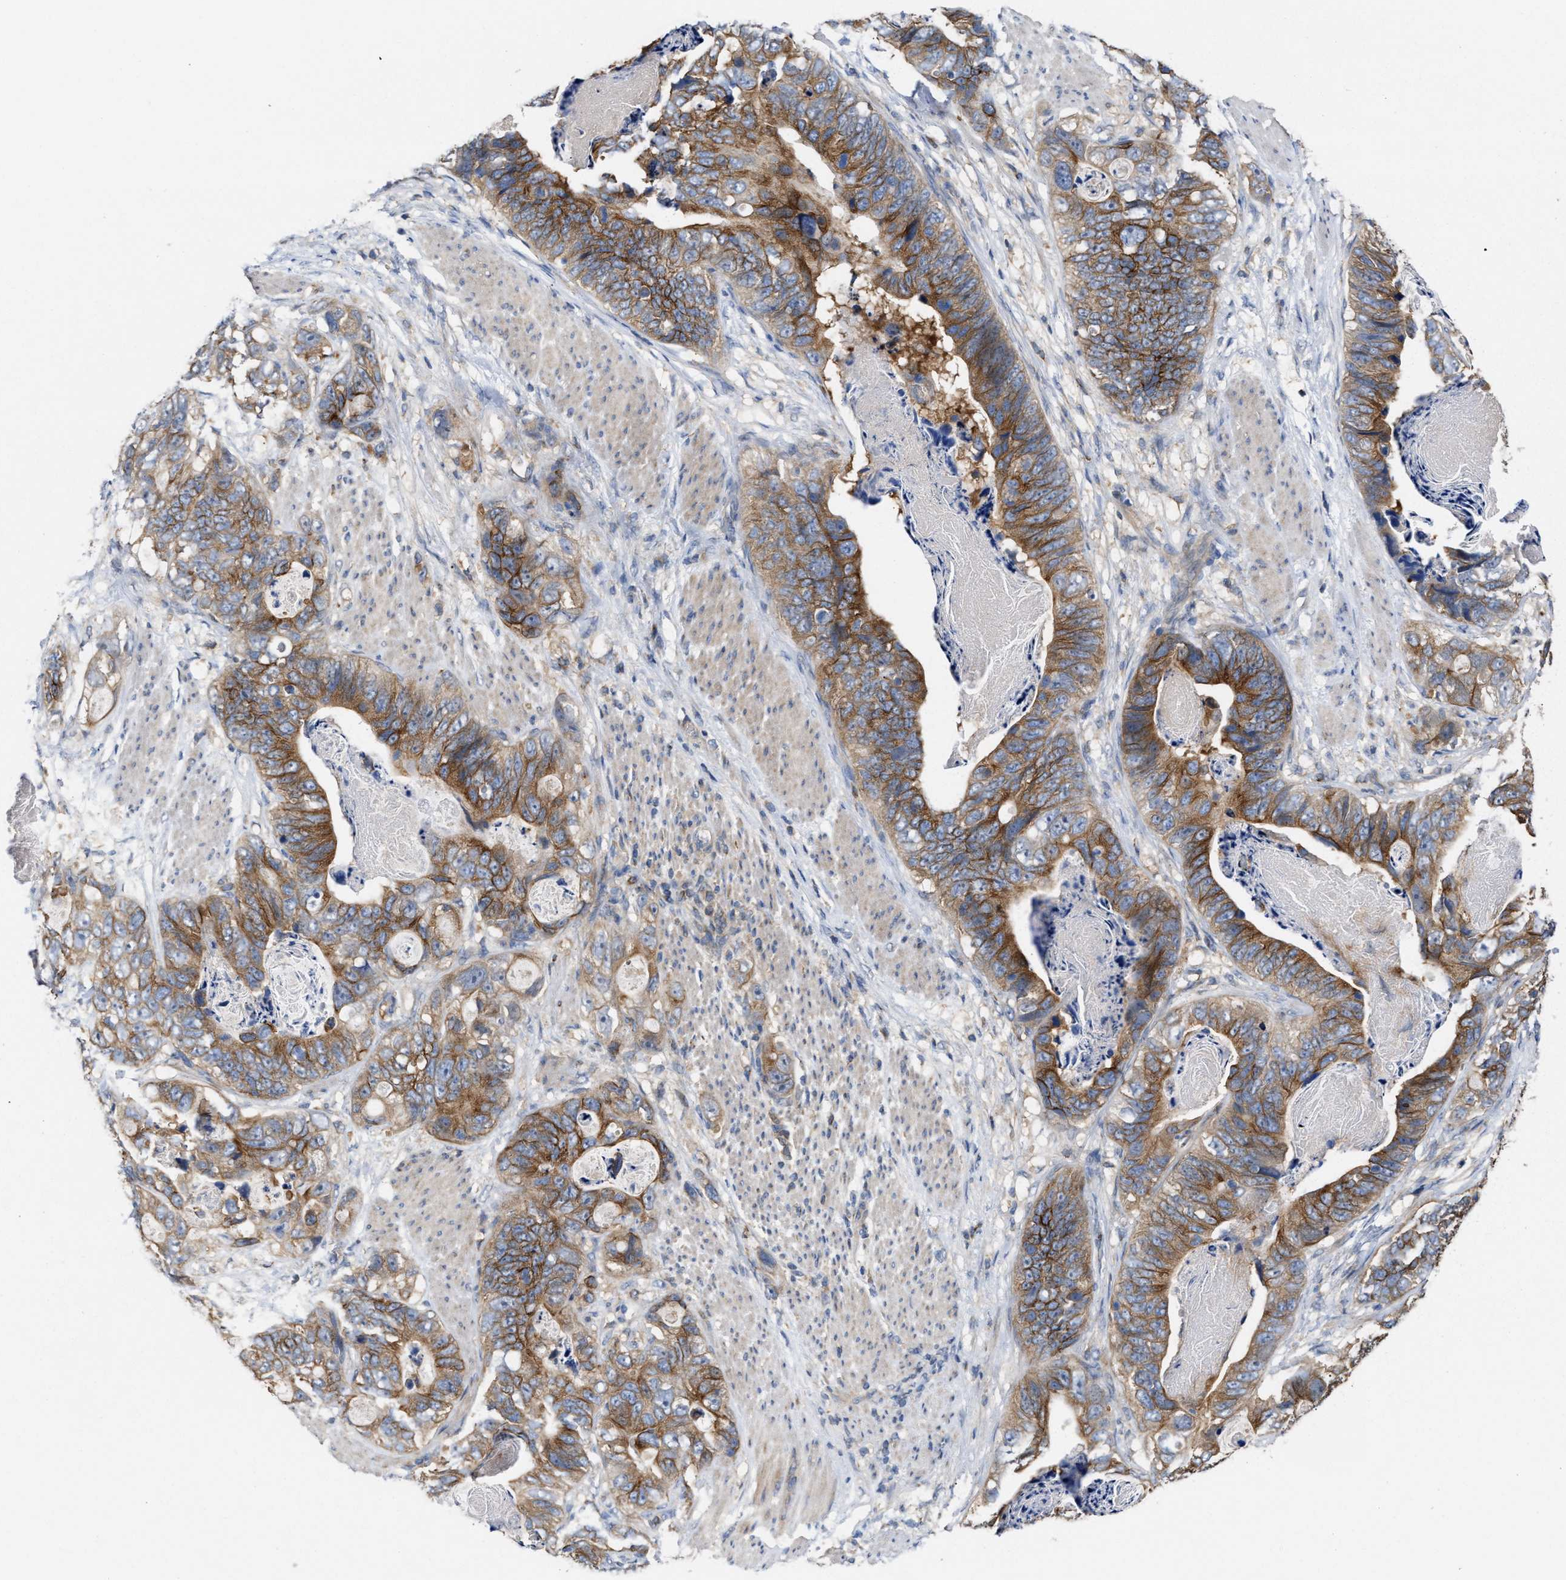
{"staining": {"intensity": "moderate", "quantity": ">75%", "location": "cytoplasmic/membranous"}, "tissue": "stomach cancer", "cell_type": "Tumor cells", "image_type": "cancer", "snomed": [{"axis": "morphology", "description": "Adenocarcinoma, NOS"}, {"axis": "topography", "description": "Stomach"}], "caption": "Tumor cells show medium levels of moderate cytoplasmic/membranous expression in about >75% of cells in human stomach adenocarcinoma.", "gene": "BBLN", "patient": {"sex": "female", "age": 89}}